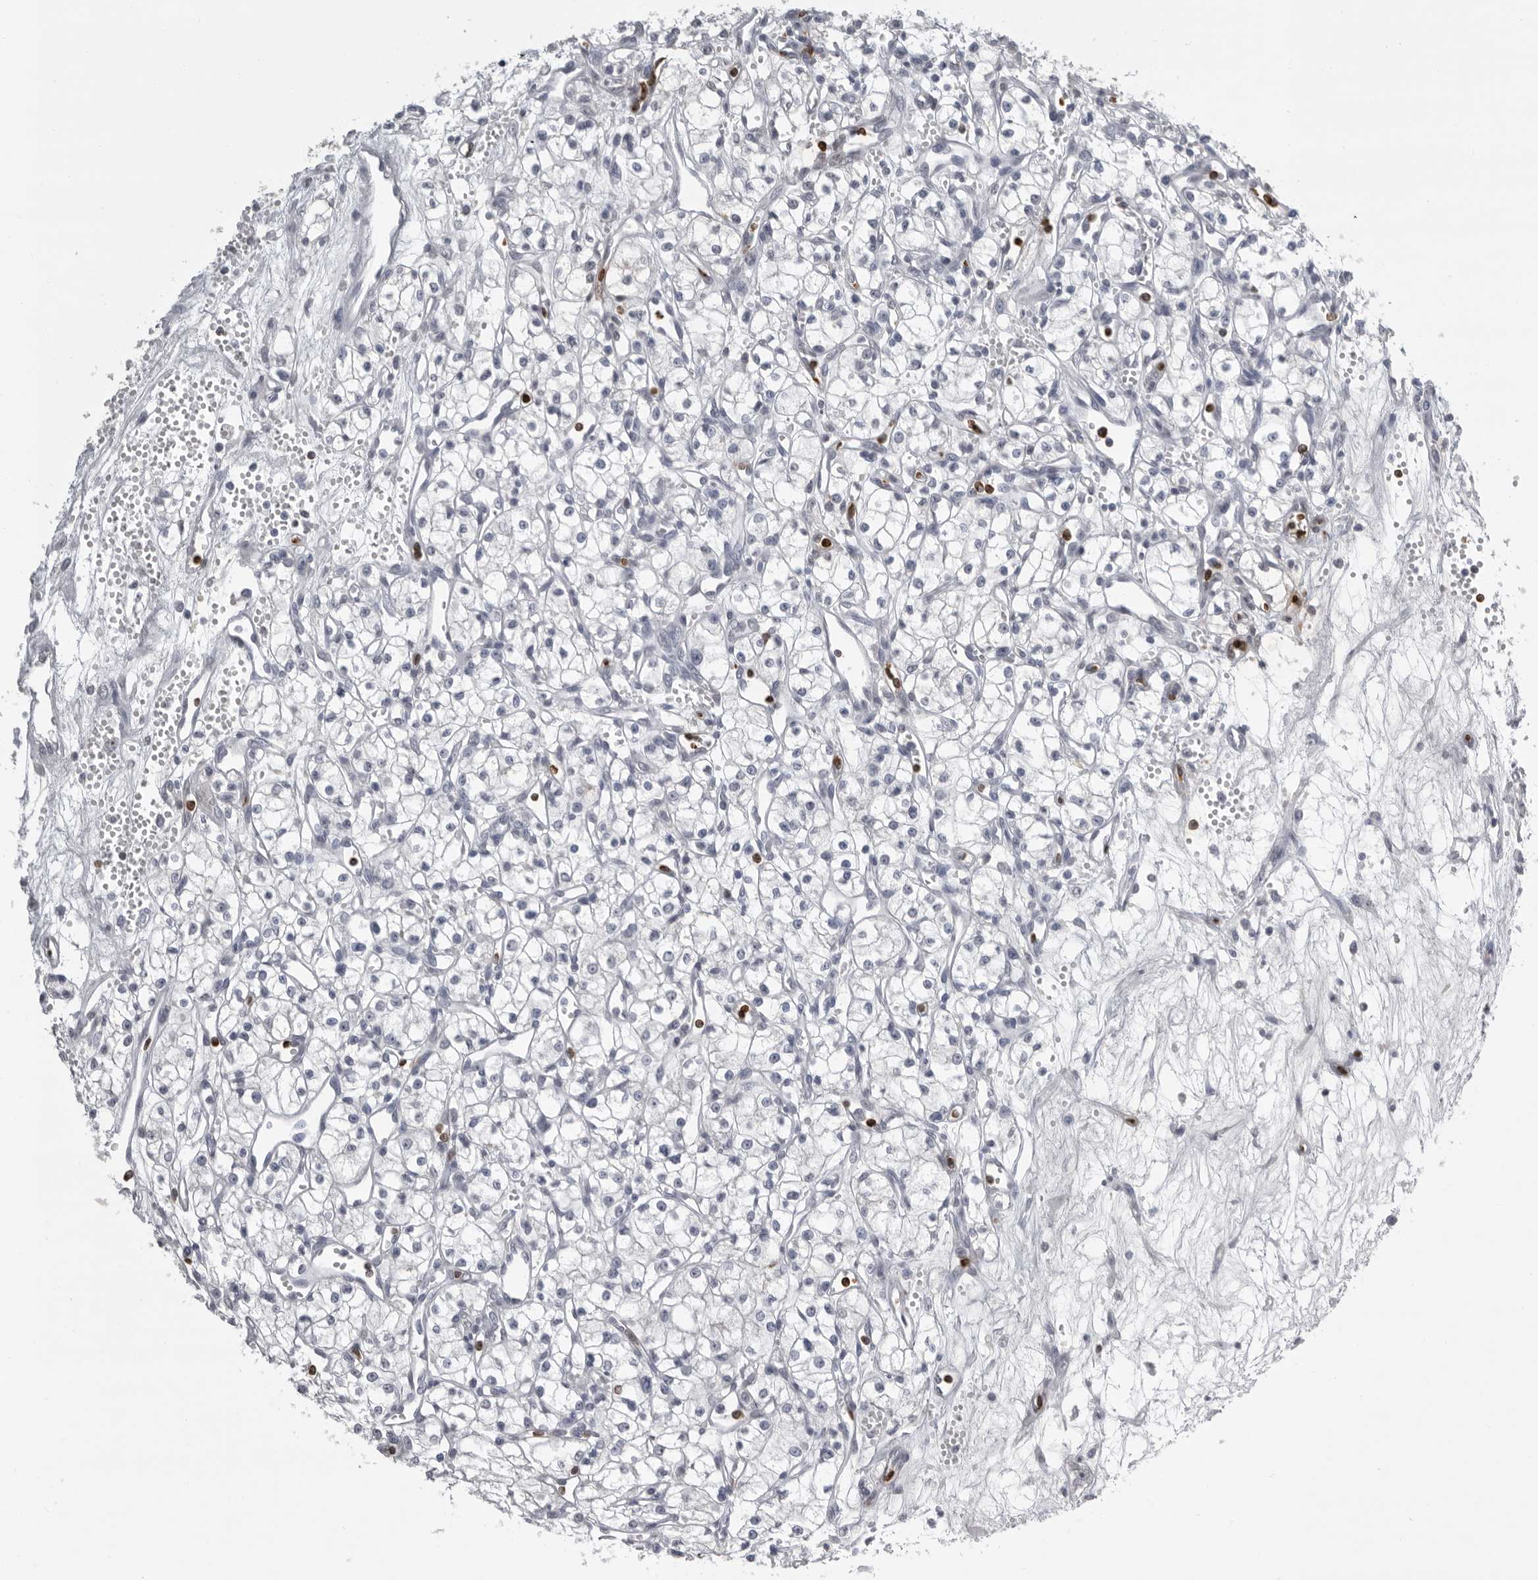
{"staining": {"intensity": "negative", "quantity": "none", "location": "none"}, "tissue": "renal cancer", "cell_type": "Tumor cells", "image_type": "cancer", "snomed": [{"axis": "morphology", "description": "Adenocarcinoma, NOS"}, {"axis": "topography", "description": "Kidney"}], "caption": "An IHC histopathology image of renal cancer (adenocarcinoma) is shown. There is no staining in tumor cells of renal cancer (adenocarcinoma).", "gene": "GNLY", "patient": {"sex": "male", "age": 59}}